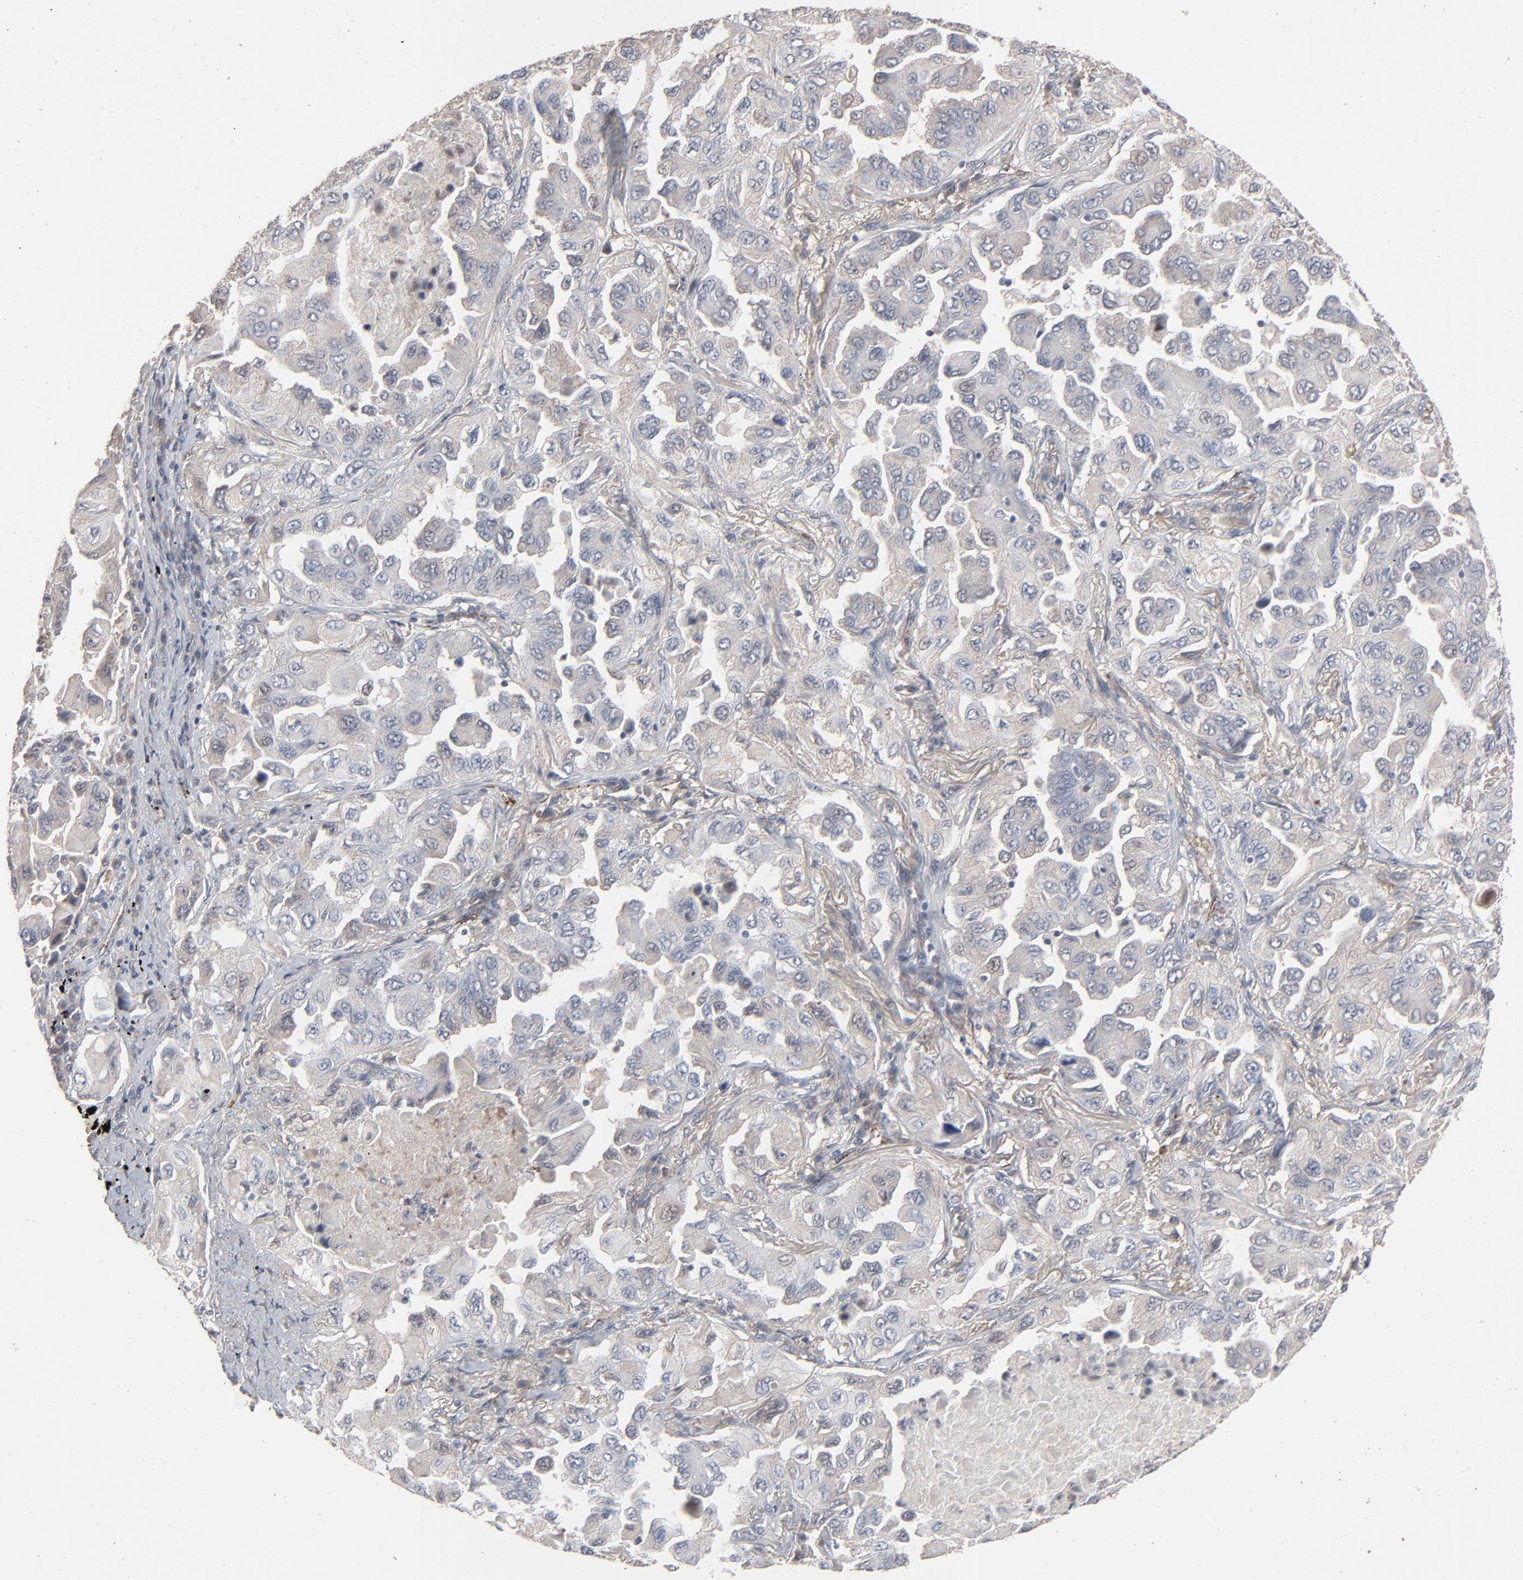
{"staining": {"intensity": "weak", "quantity": "<25%", "location": "cytoplasmic/membranous"}, "tissue": "lung cancer", "cell_type": "Tumor cells", "image_type": "cancer", "snomed": [{"axis": "morphology", "description": "Adenocarcinoma, NOS"}, {"axis": "topography", "description": "Lung"}], "caption": "Tumor cells show no significant positivity in lung adenocarcinoma.", "gene": "JAM3", "patient": {"sex": "female", "age": 65}}